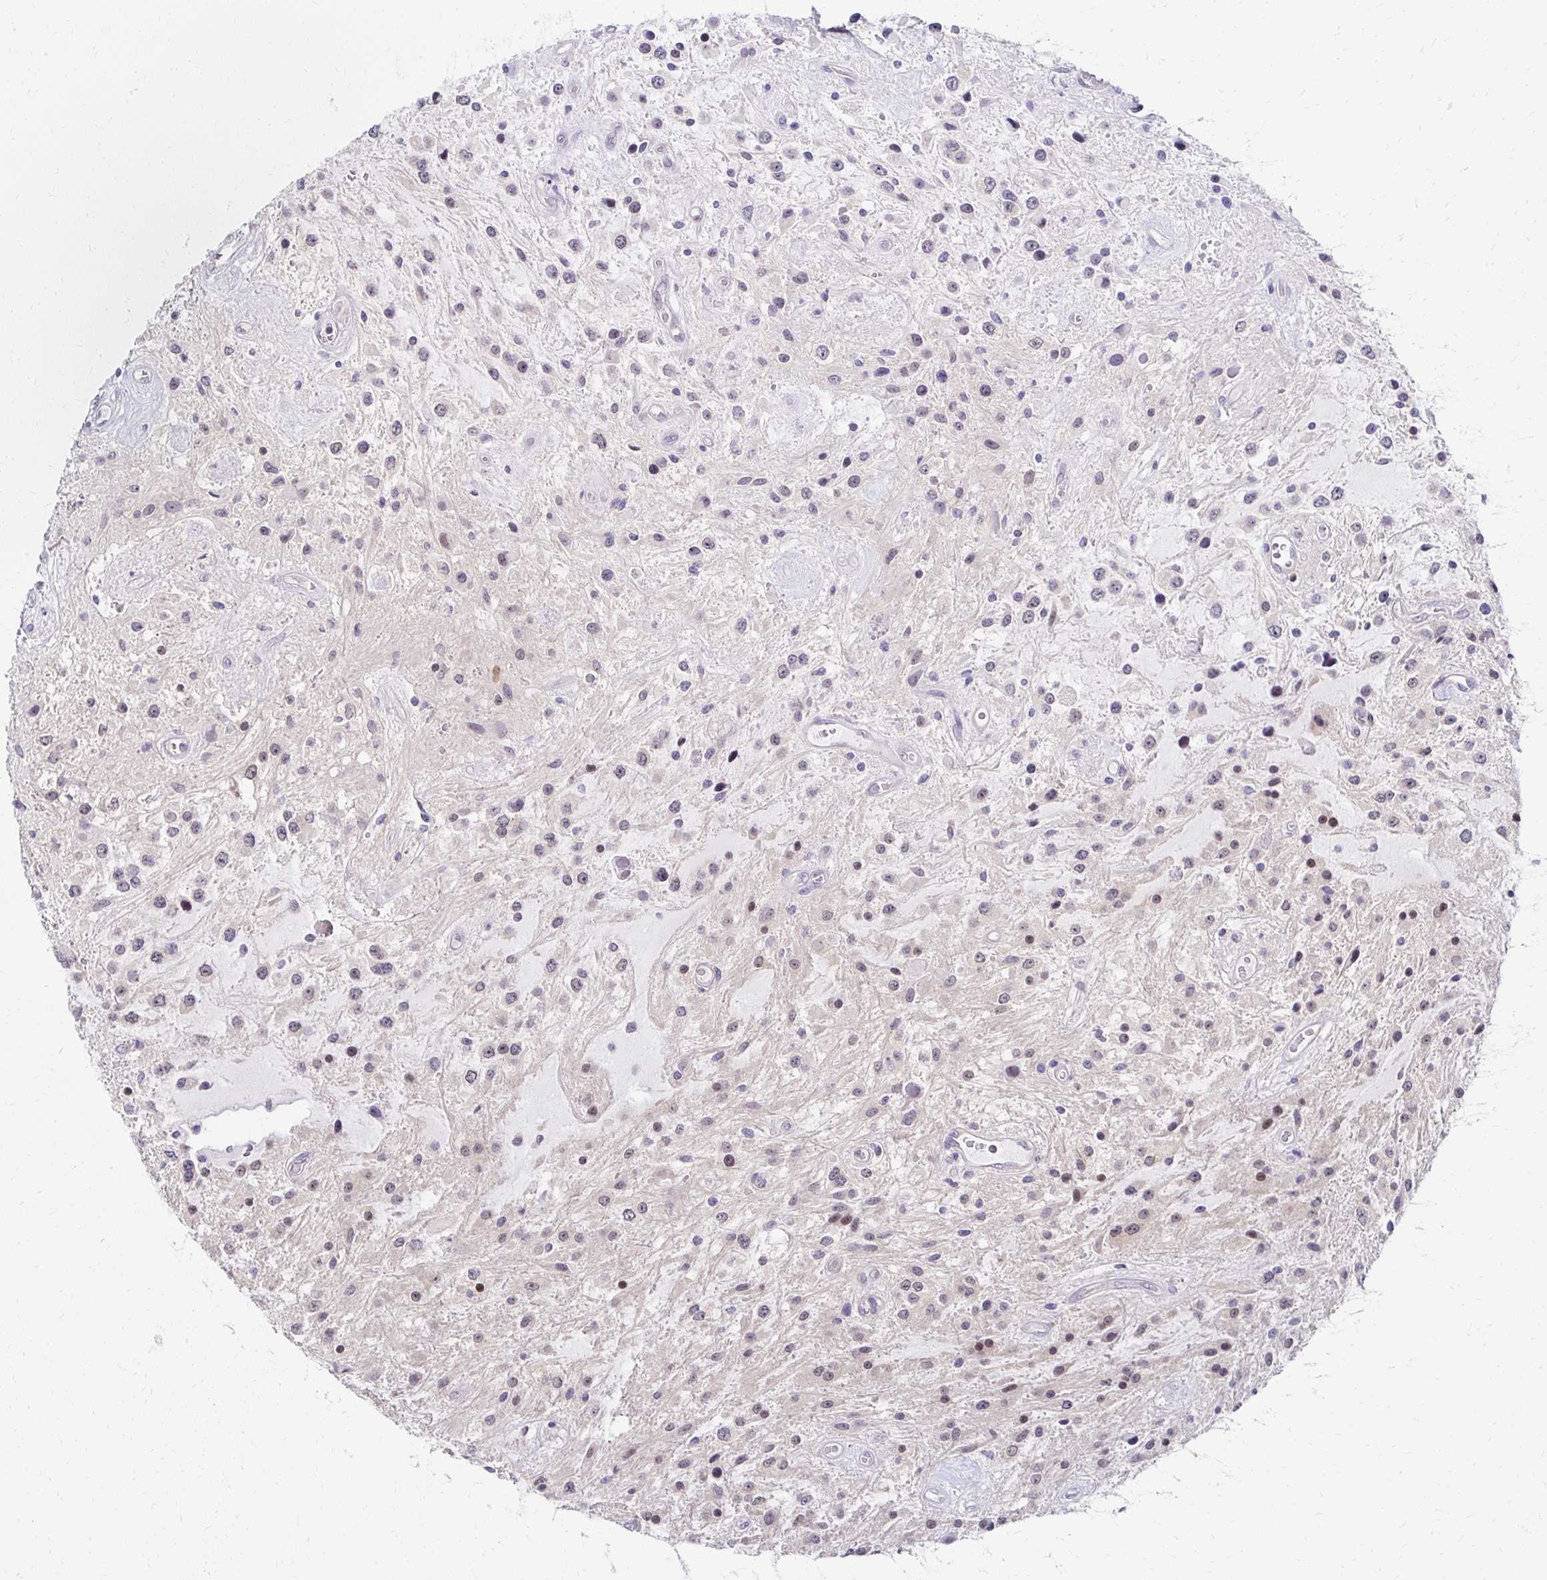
{"staining": {"intensity": "weak", "quantity": "25%-75%", "location": "nuclear"}, "tissue": "glioma", "cell_type": "Tumor cells", "image_type": "cancer", "snomed": [{"axis": "morphology", "description": "Glioma, malignant, Low grade"}, {"axis": "topography", "description": "Cerebellum"}], "caption": "Immunohistochemical staining of glioma reveals low levels of weak nuclear protein staining in about 25%-75% of tumor cells.", "gene": "C1QTNF2", "patient": {"sex": "female", "age": 14}}